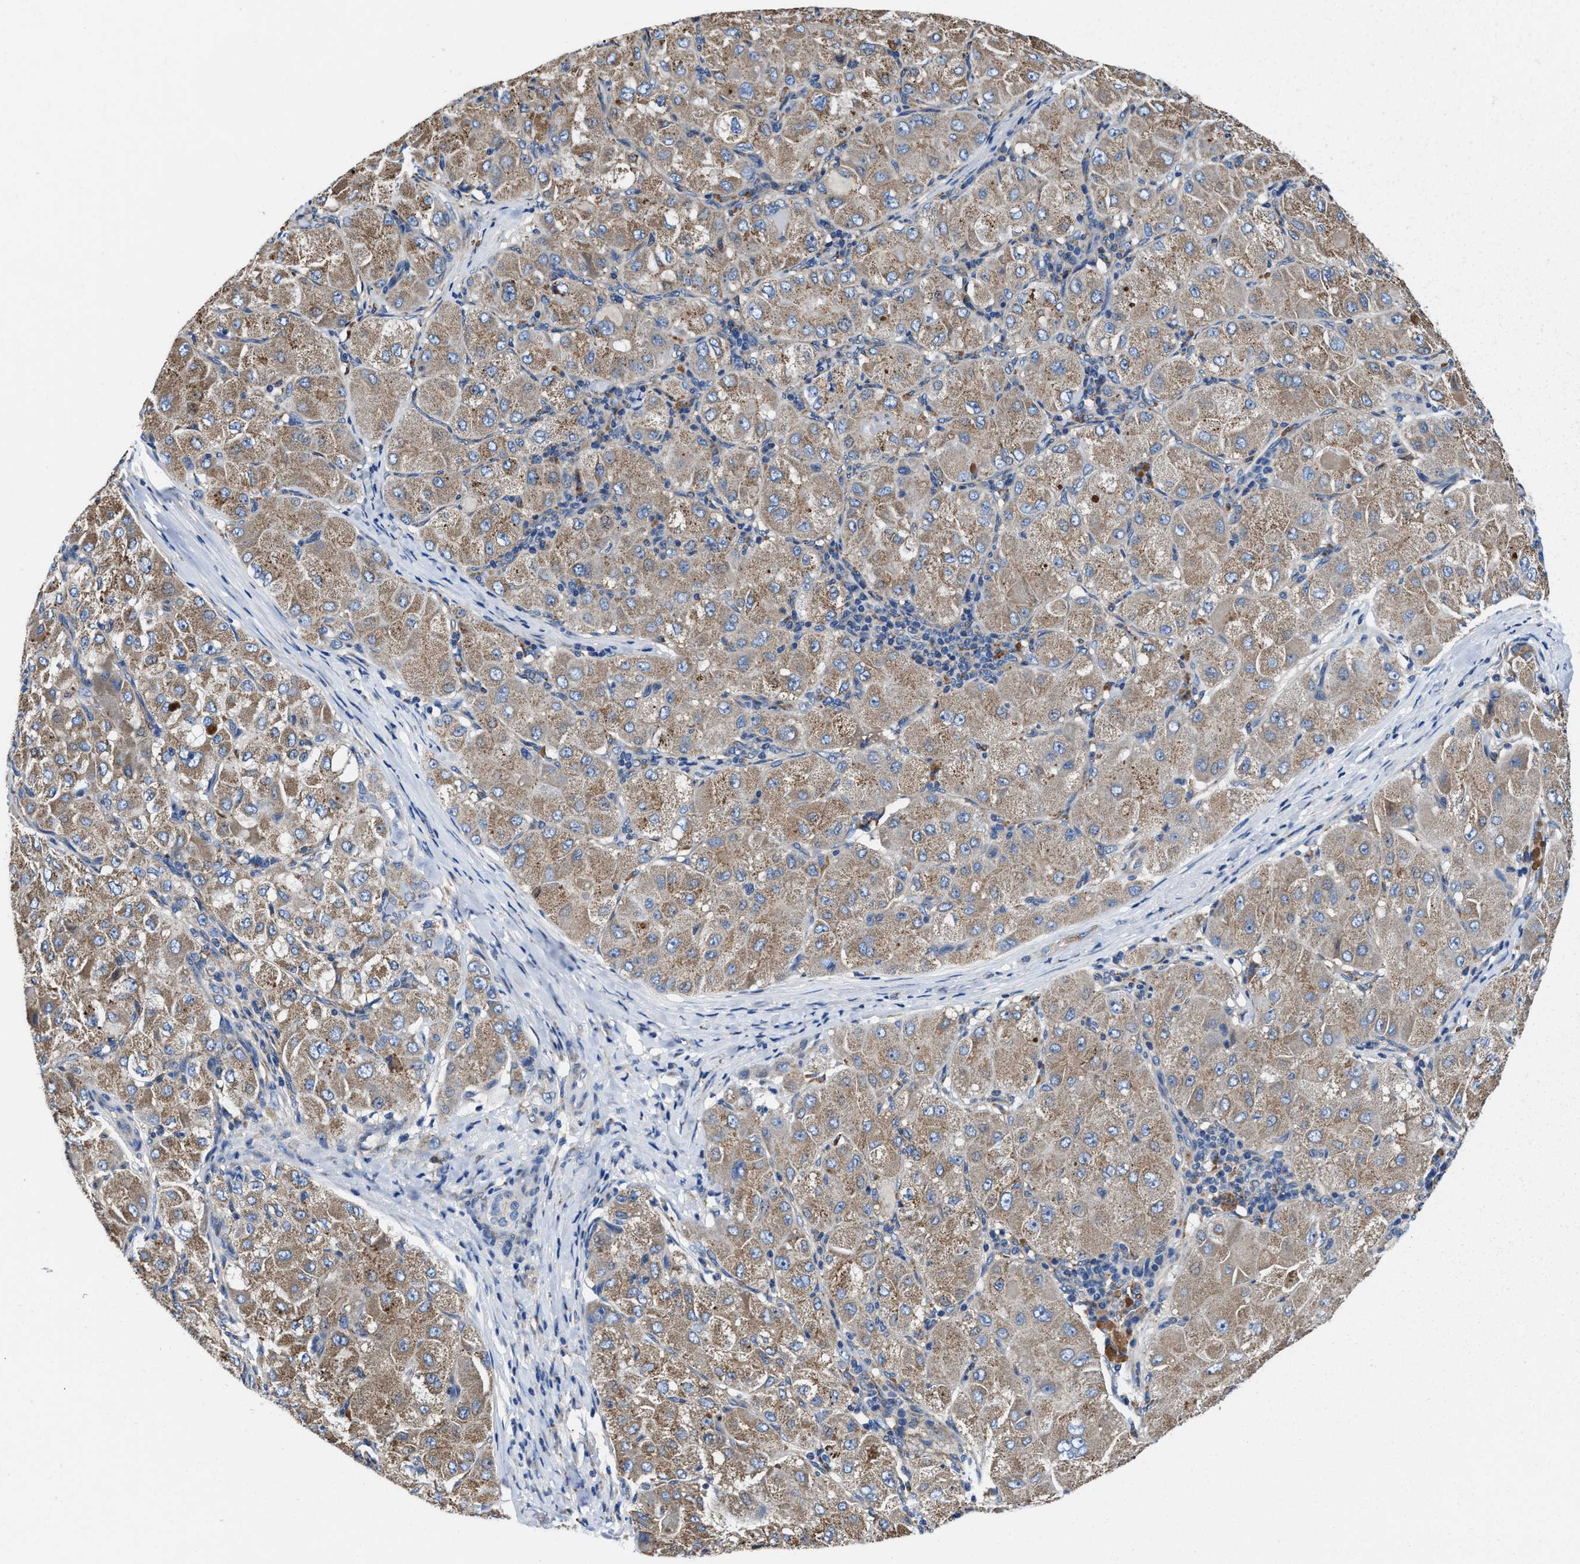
{"staining": {"intensity": "moderate", "quantity": ">75%", "location": "cytoplasmic/membranous"}, "tissue": "liver cancer", "cell_type": "Tumor cells", "image_type": "cancer", "snomed": [{"axis": "morphology", "description": "Carcinoma, Hepatocellular, NOS"}, {"axis": "topography", "description": "Liver"}], "caption": "High-magnification brightfield microscopy of liver hepatocellular carcinoma stained with DAB (3,3'-diaminobenzidine) (brown) and counterstained with hematoxylin (blue). tumor cells exhibit moderate cytoplasmic/membranous staining is present in approximately>75% of cells.", "gene": "TMEM30A", "patient": {"sex": "male", "age": 80}}